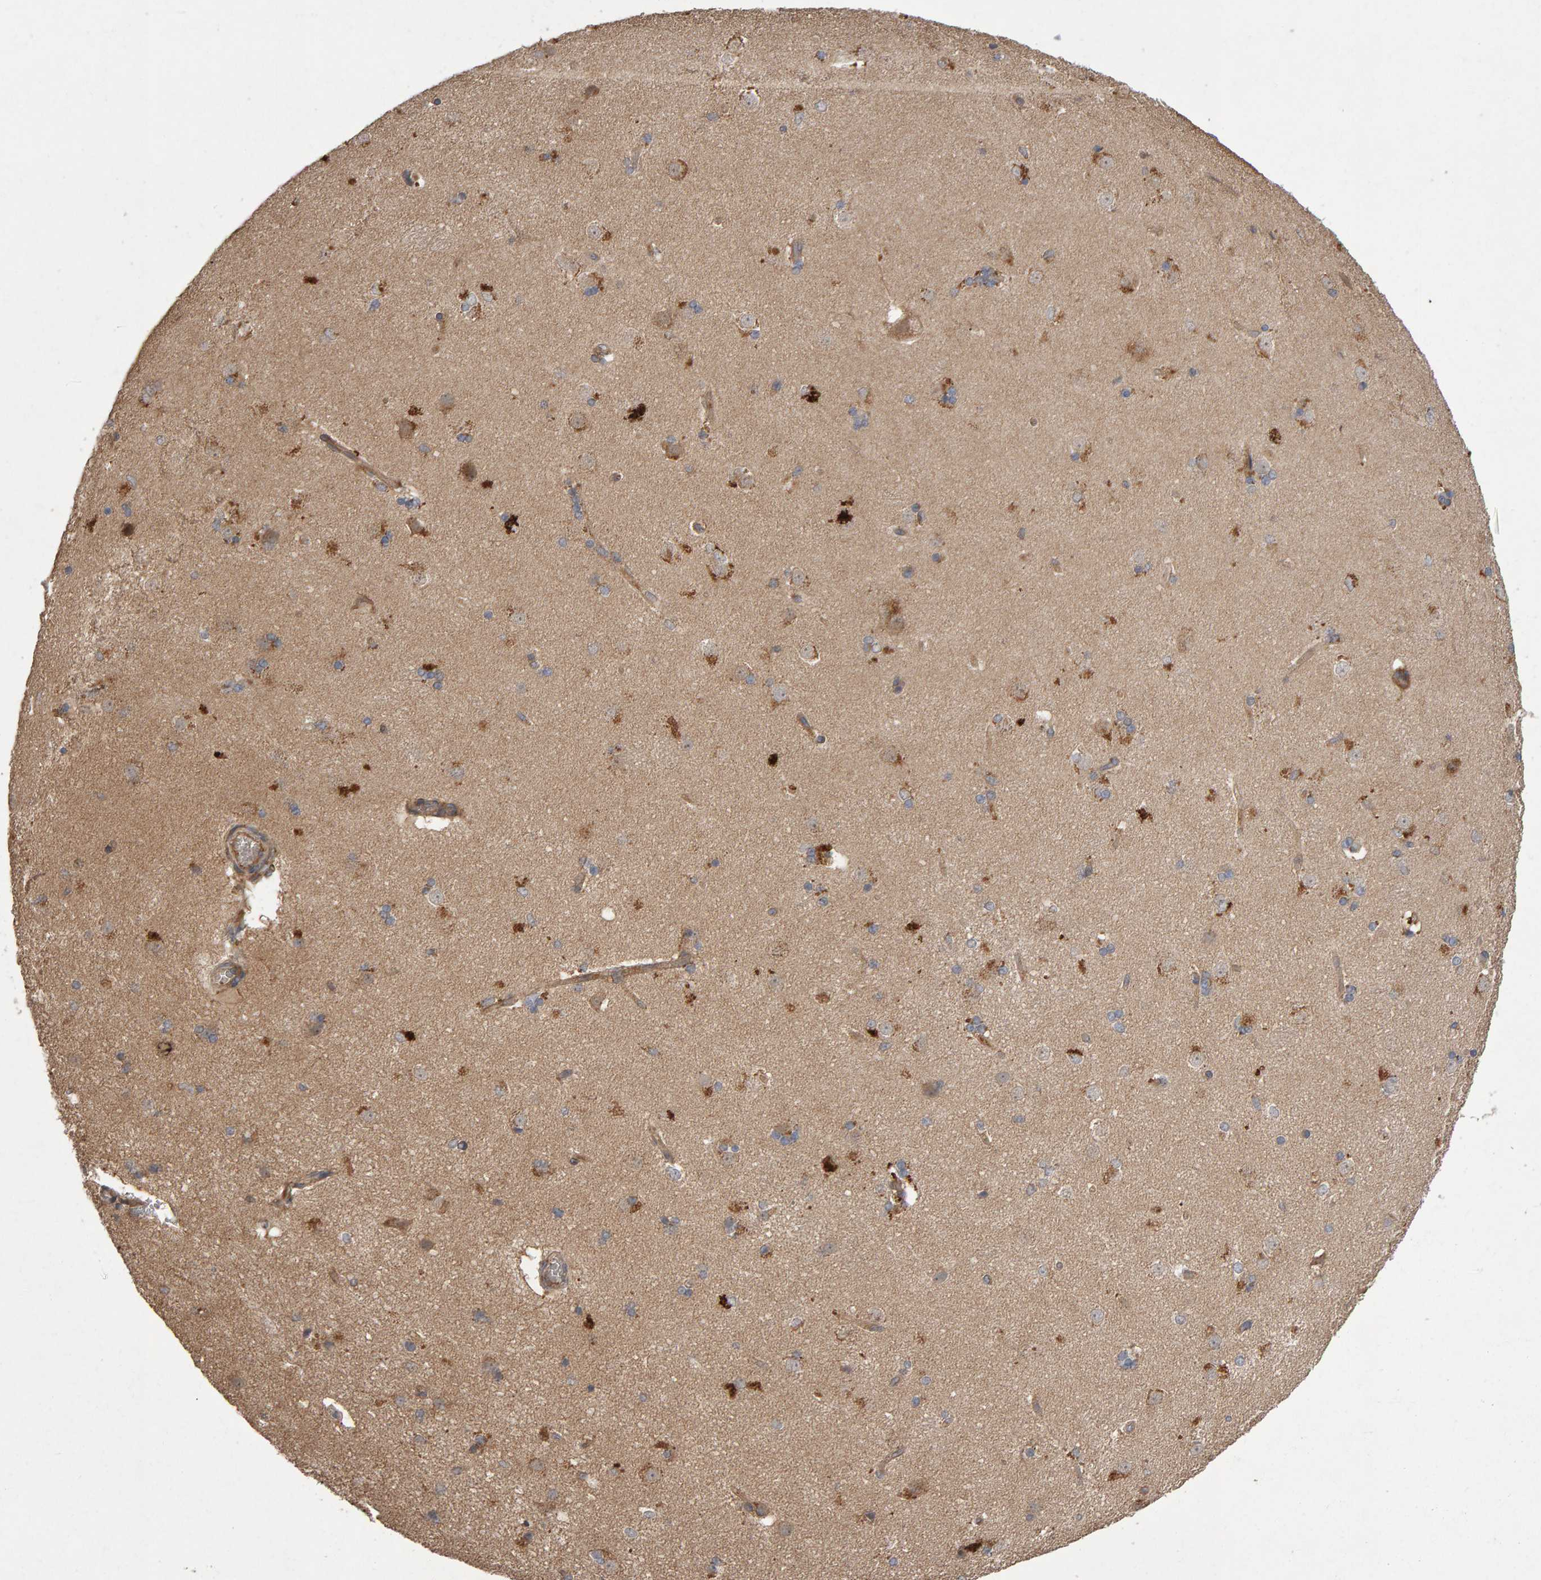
{"staining": {"intensity": "moderate", "quantity": "25%-75%", "location": "cytoplasmic/membranous"}, "tissue": "caudate", "cell_type": "Glial cells", "image_type": "normal", "snomed": [{"axis": "morphology", "description": "Normal tissue, NOS"}, {"axis": "topography", "description": "Lateral ventricle wall"}], "caption": "Immunohistochemistry micrograph of benign caudate stained for a protein (brown), which exhibits medium levels of moderate cytoplasmic/membranous staining in approximately 25%-75% of glial cells.", "gene": "PGS1", "patient": {"sex": "female", "age": 19}}